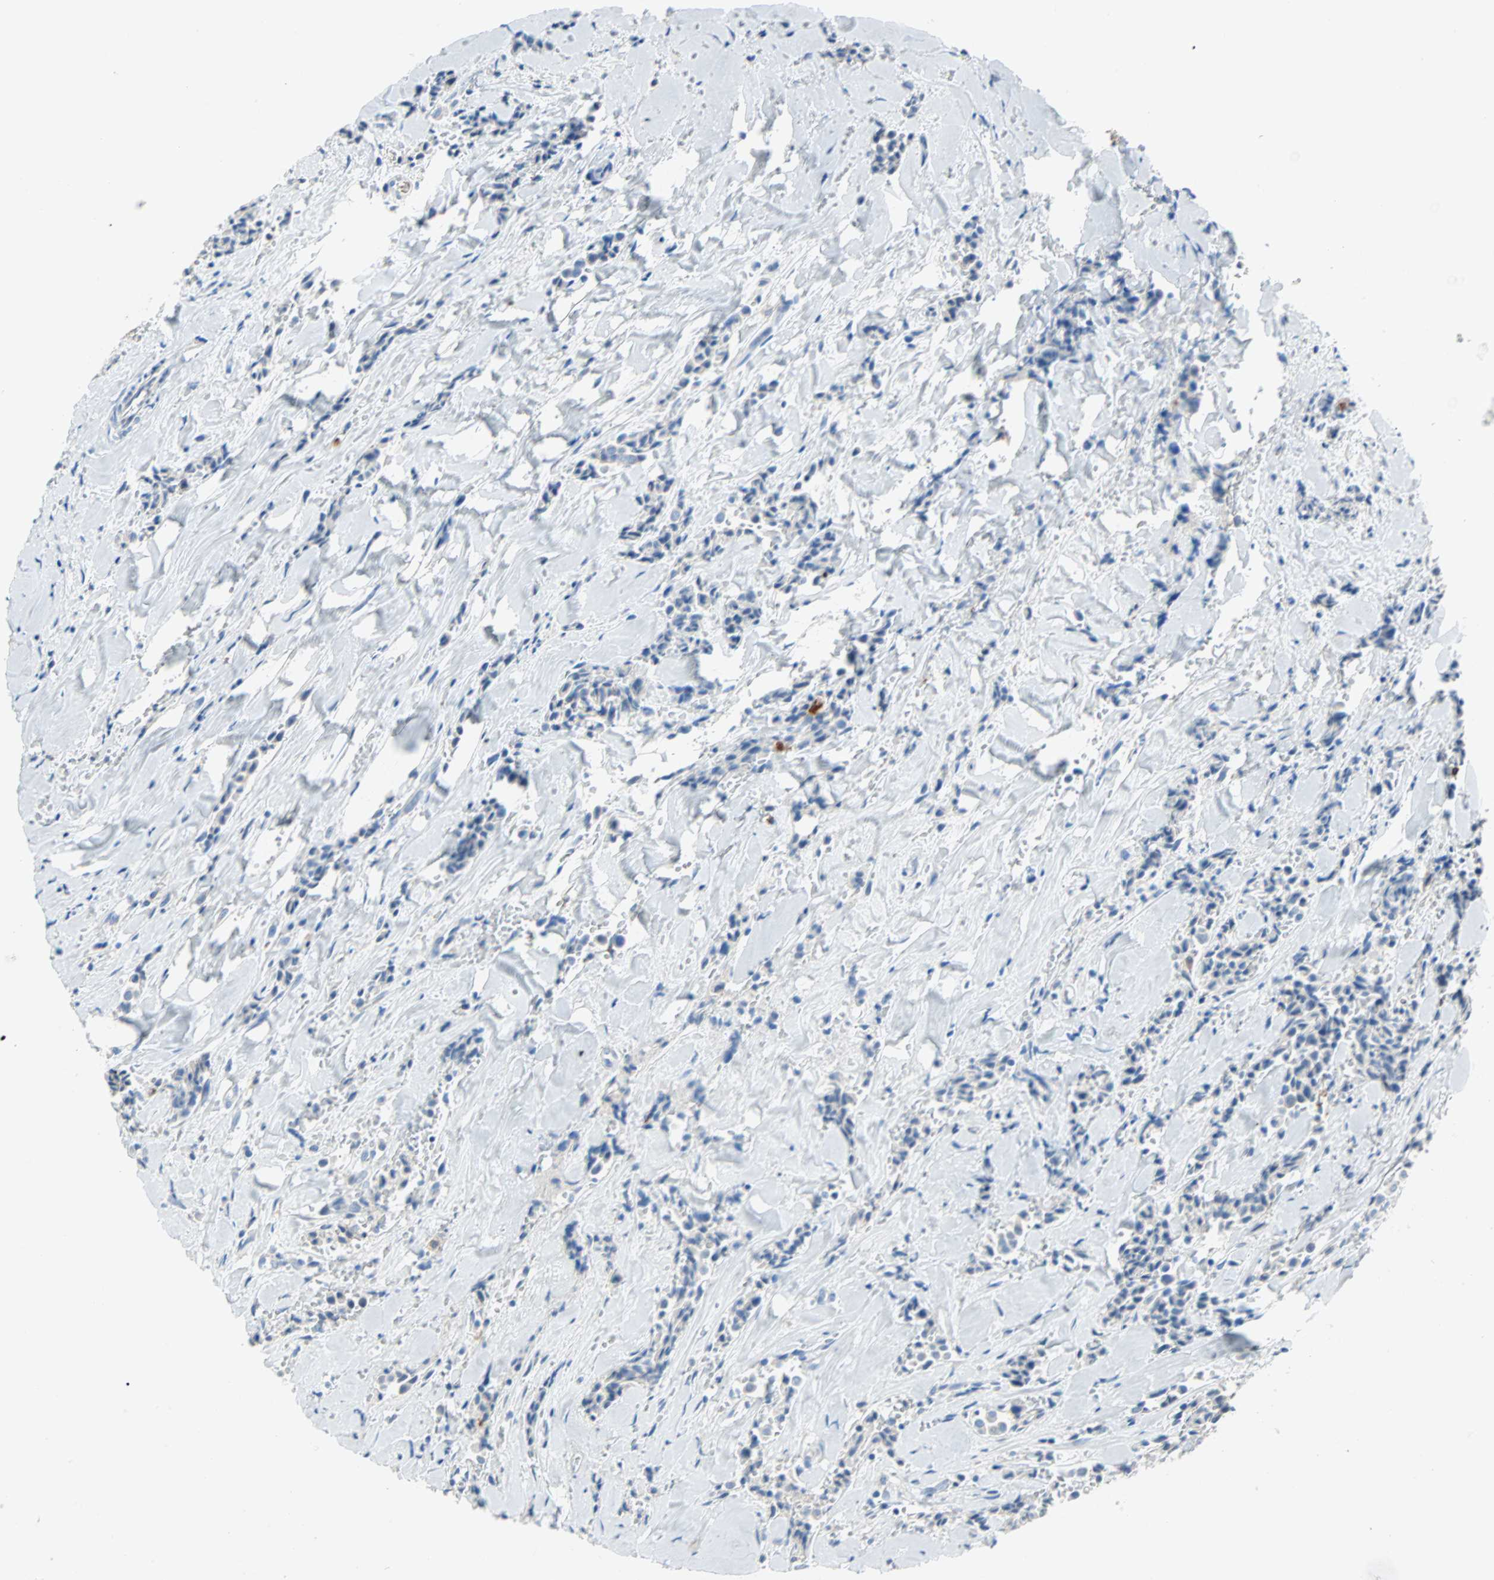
{"staining": {"intensity": "negative", "quantity": "none", "location": "none"}, "tissue": "head and neck cancer", "cell_type": "Tumor cells", "image_type": "cancer", "snomed": [{"axis": "morphology", "description": "Adenocarcinoma, NOS"}, {"axis": "topography", "description": "Salivary gland"}, {"axis": "topography", "description": "Head-Neck"}], "caption": "Head and neck adenocarcinoma was stained to show a protein in brown. There is no significant expression in tumor cells.", "gene": "CLEC4A", "patient": {"sex": "female", "age": 59}}